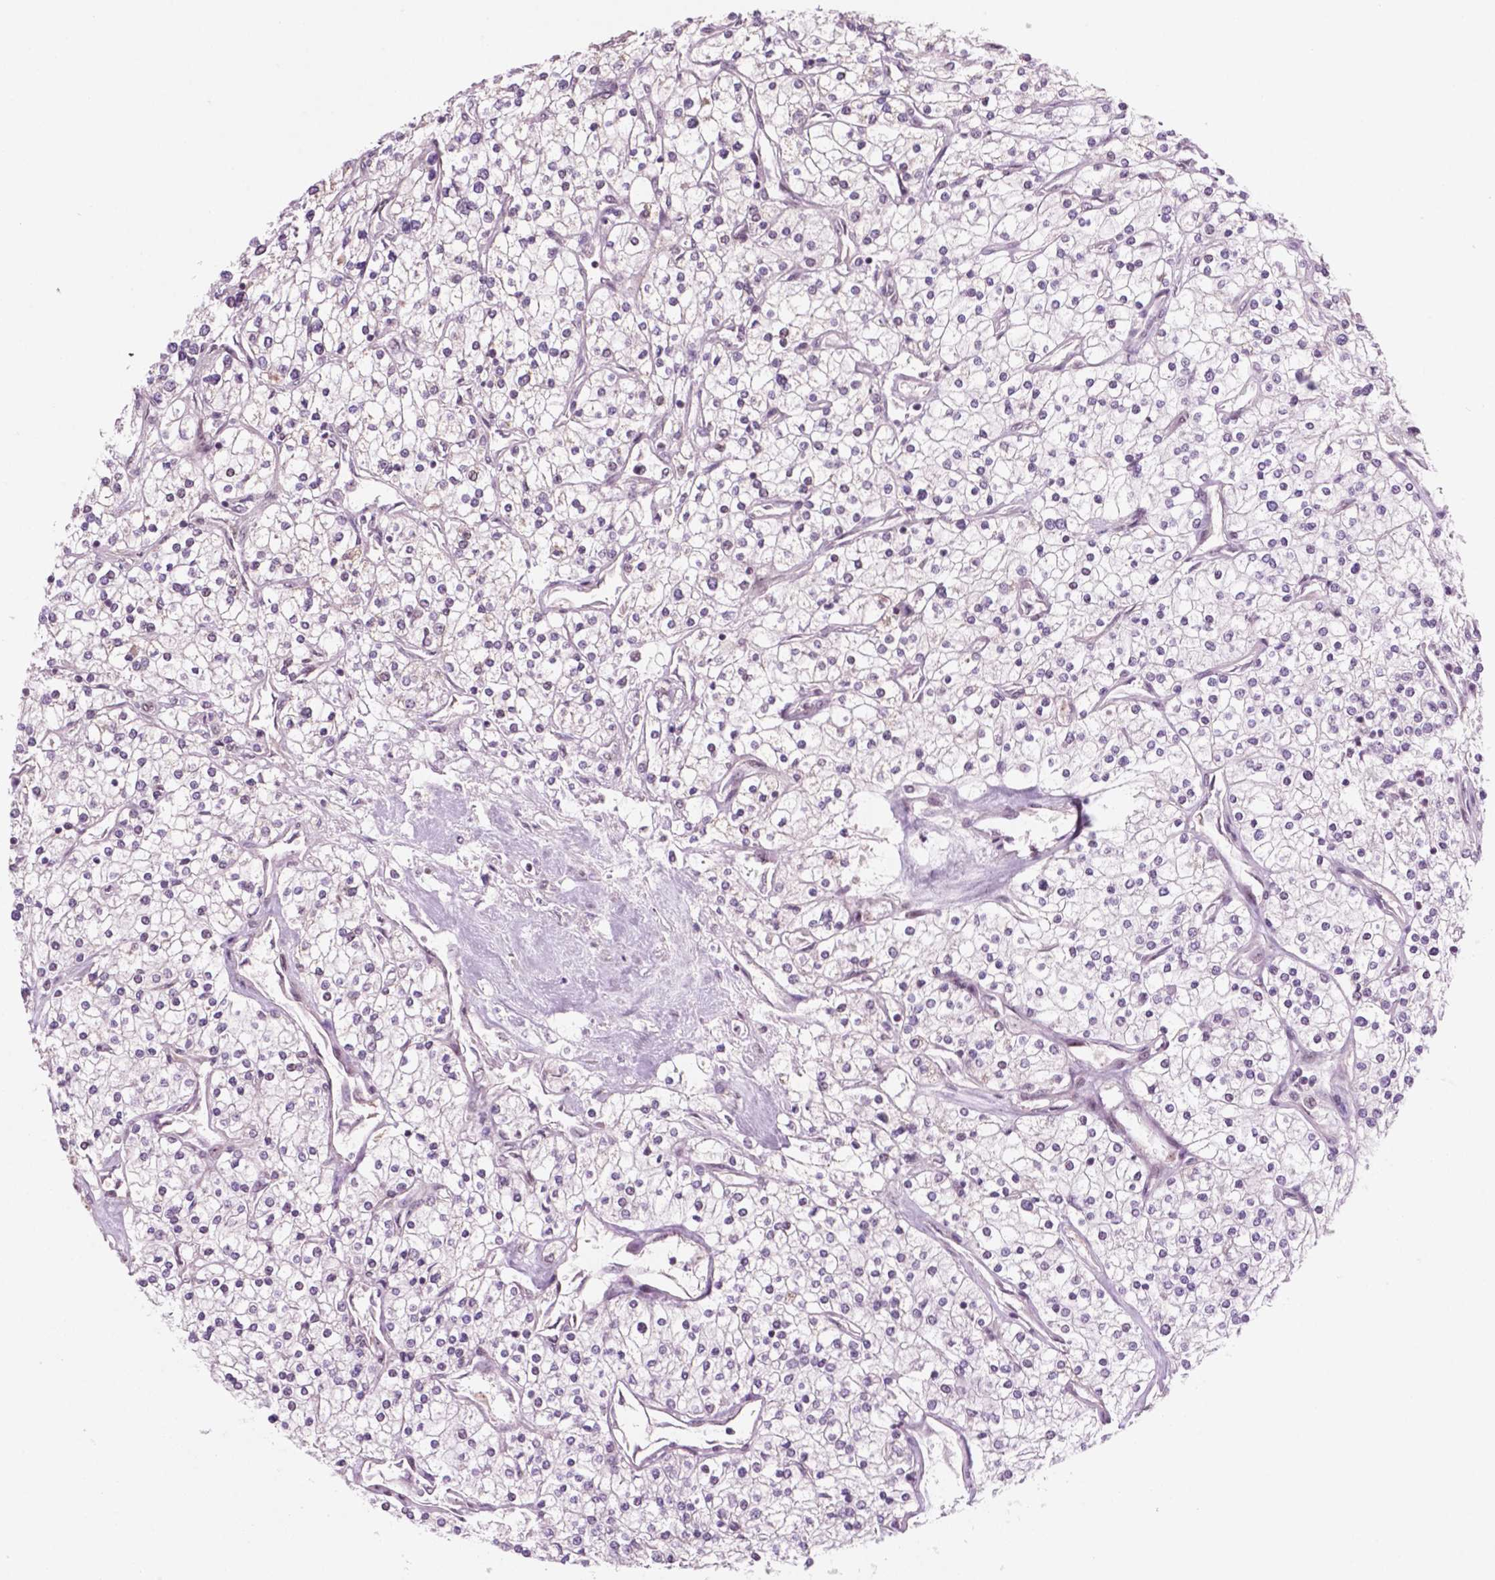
{"staining": {"intensity": "negative", "quantity": "none", "location": "none"}, "tissue": "renal cancer", "cell_type": "Tumor cells", "image_type": "cancer", "snomed": [{"axis": "morphology", "description": "Adenocarcinoma, NOS"}, {"axis": "topography", "description": "Kidney"}], "caption": "Renal cancer (adenocarcinoma) was stained to show a protein in brown. There is no significant staining in tumor cells.", "gene": "POLR2E", "patient": {"sex": "male", "age": 80}}